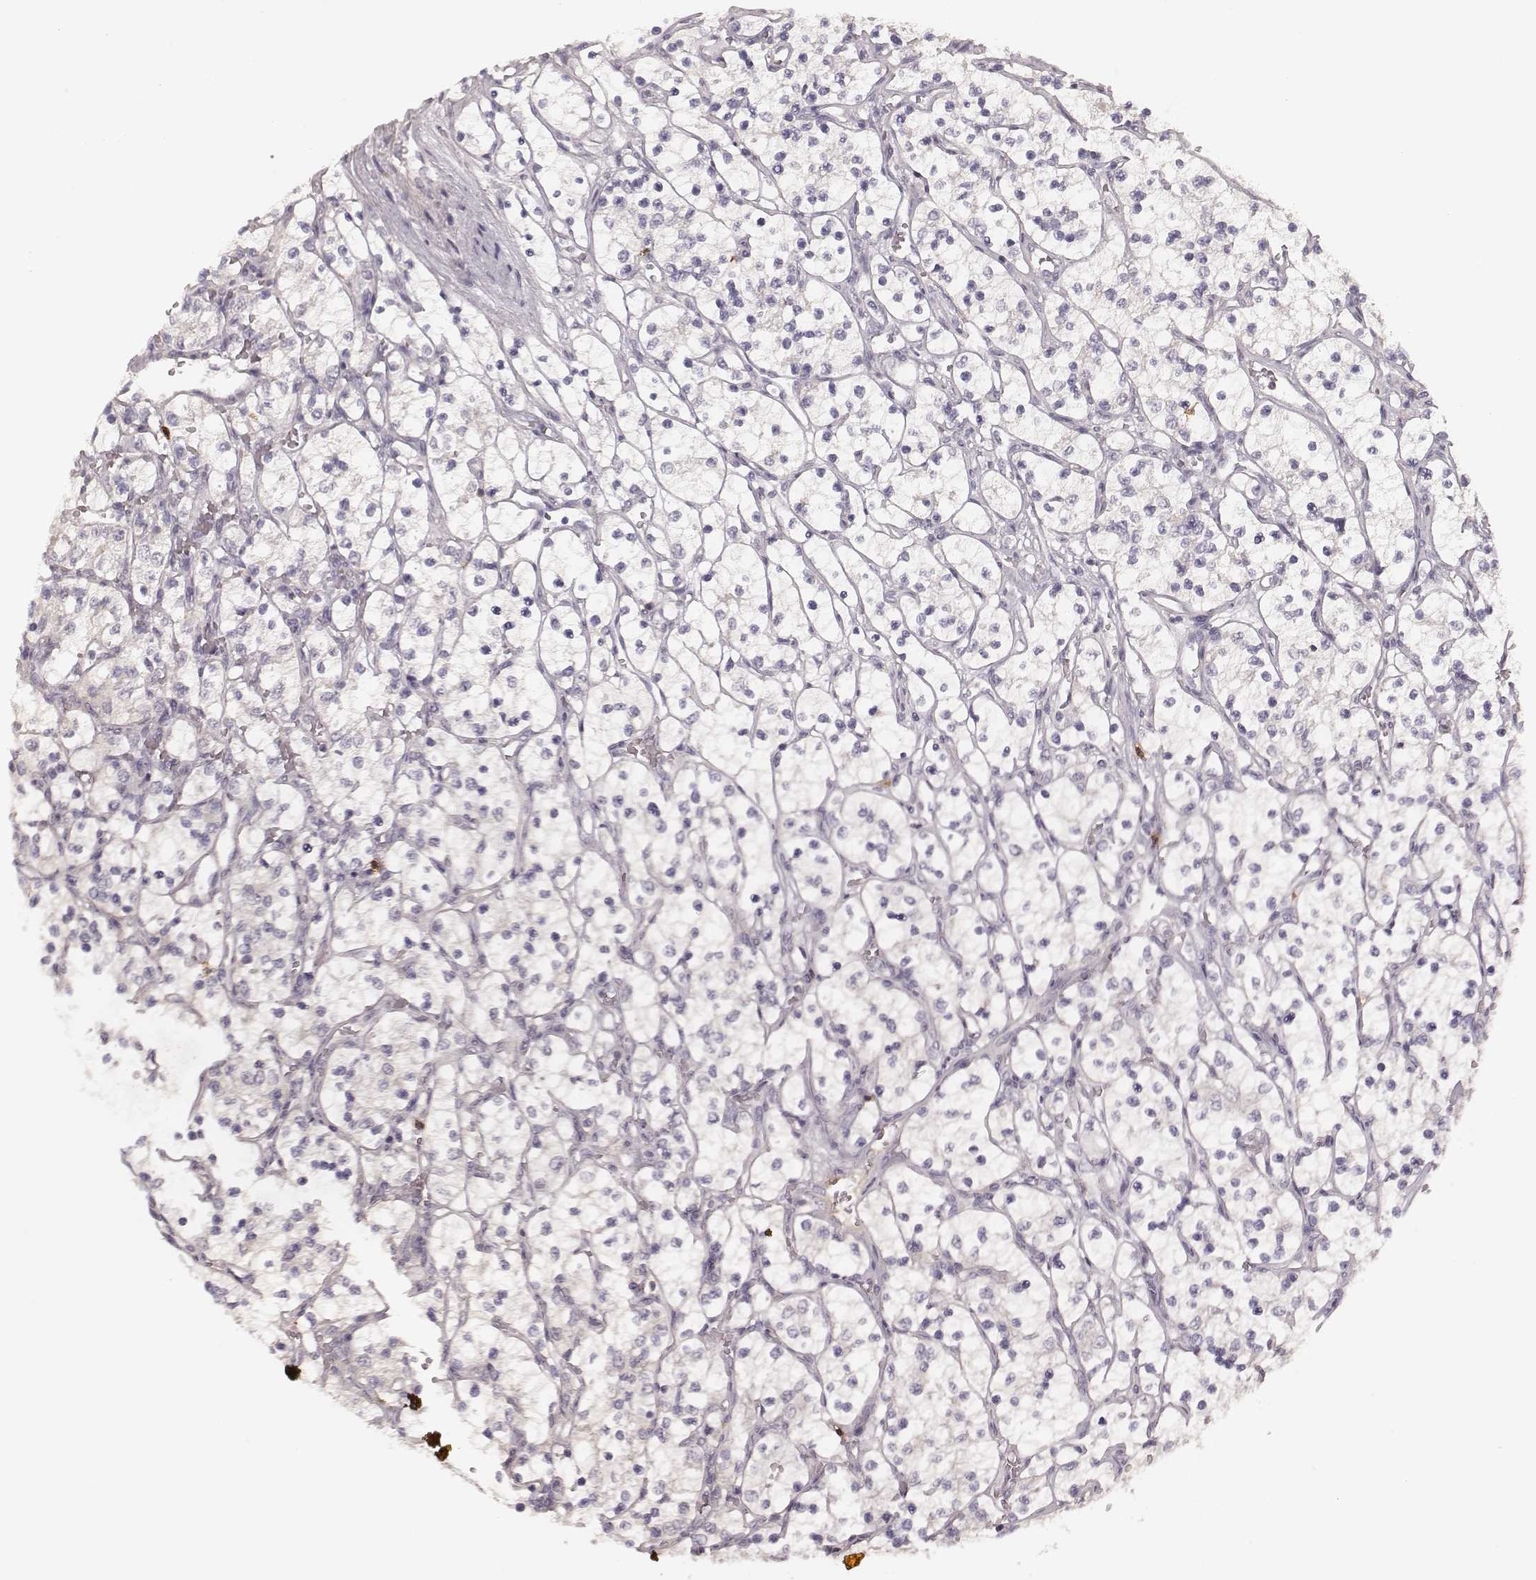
{"staining": {"intensity": "negative", "quantity": "none", "location": "none"}, "tissue": "renal cancer", "cell_type": "Tumor cells", "image_type": "cancer", "snomed": [{"axis": "morphology", "description": "Adenocarcinoma, NOS"}, {"axis": "topography", "description": "Kidney"}], "caption": "Renal adenocarcinoma stained for a protein using immunohistochemistry displays no staining tumor cells.", "gene": "CD8A", "patient": {"sex": "female", "age": 69}}